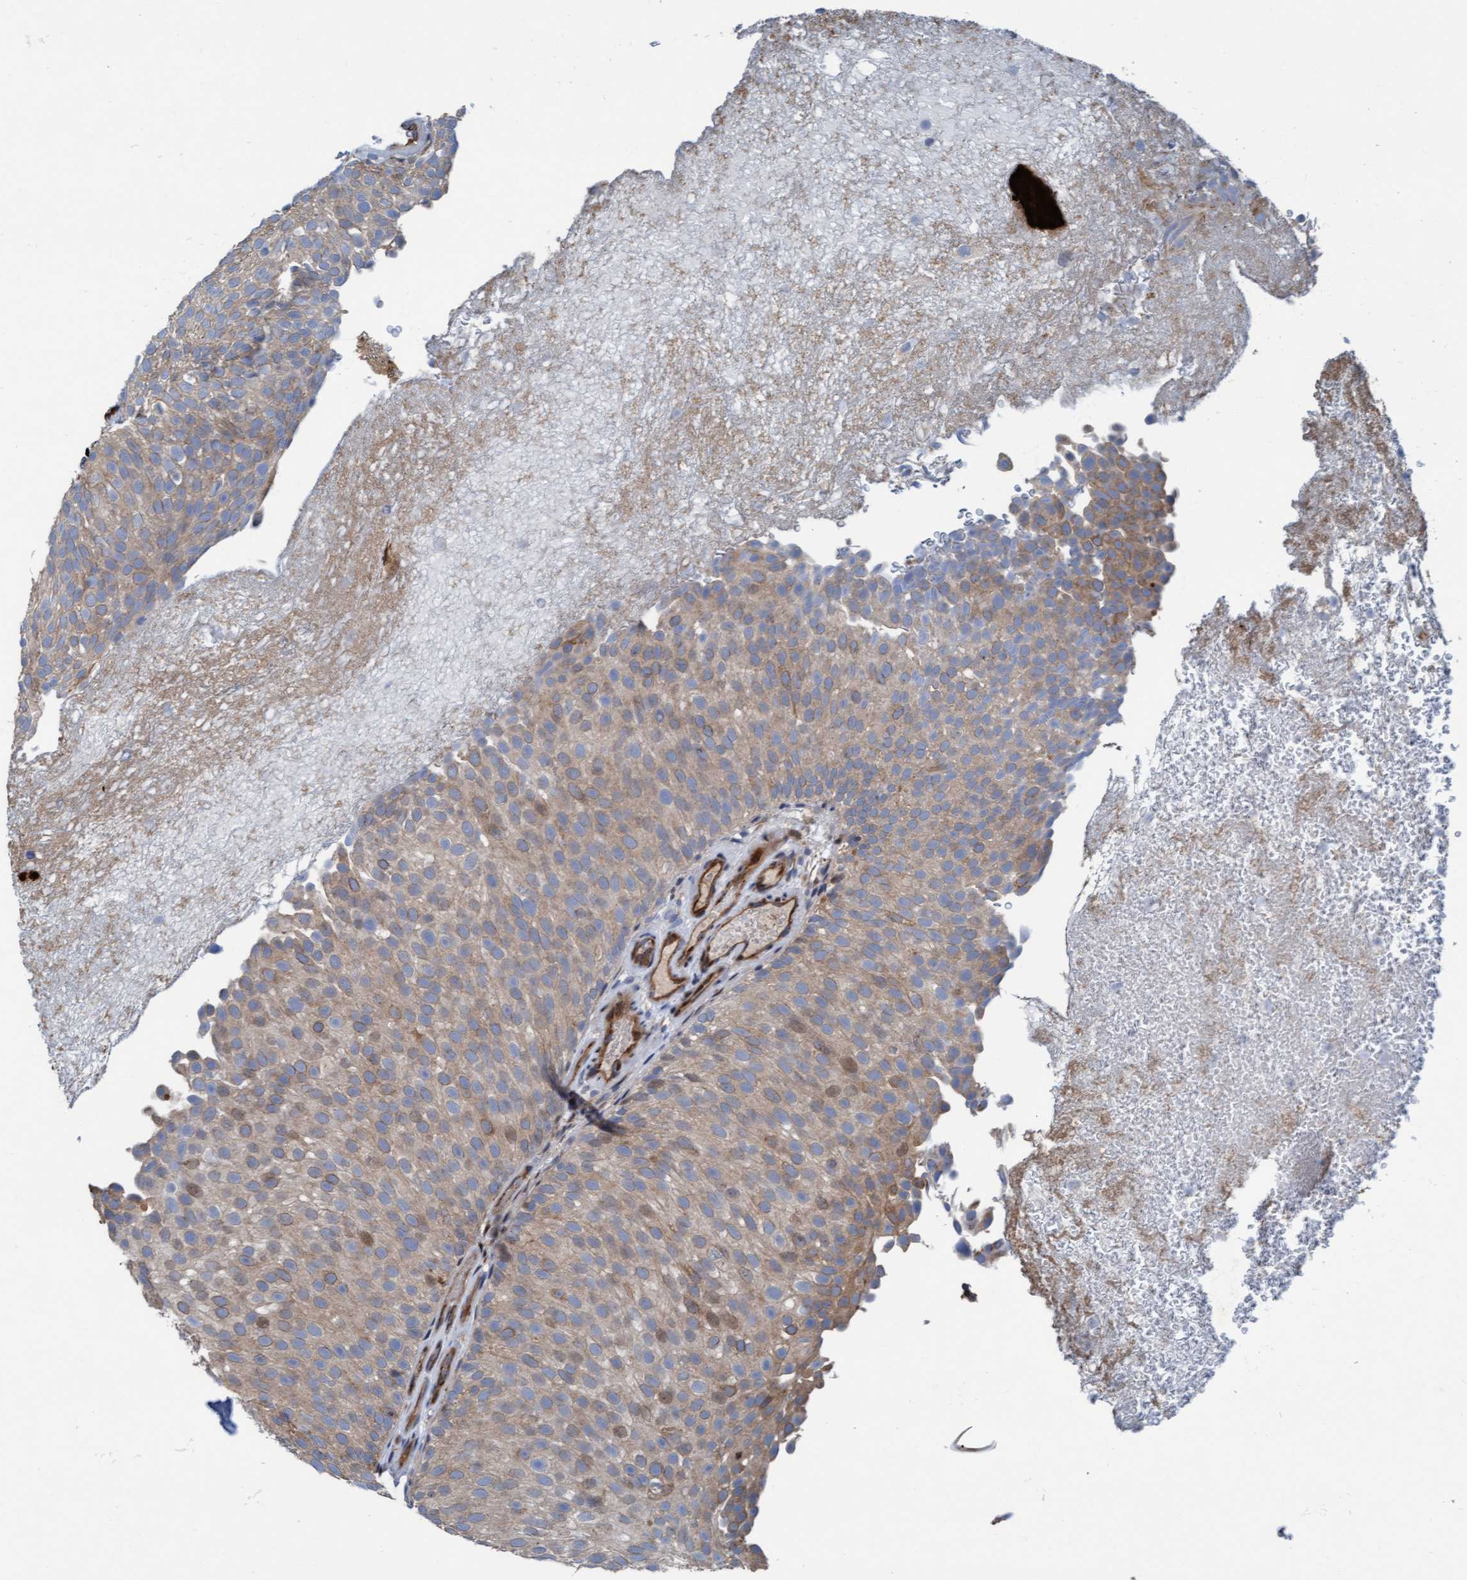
{"staining": {"intensity": "weak", "quantity": "25%-75%", "location": "cytoplasmic/membranous"}, "tissue": "urothelial cancer", "cell_type": "Tumor cells", "image_type": "cancer", "snomed": [{"axis": "morphology", "description": "Urothelial carcinoma, Low grade"}, {"axis": "topography", "description": "Urinary bladder"}], "caption": "Human urothelial cancer stained with a protein marker exhibits weak staining in tumor cells.", "gene": "KLHL26", "patient": {"sex": "male", "age": 78}}